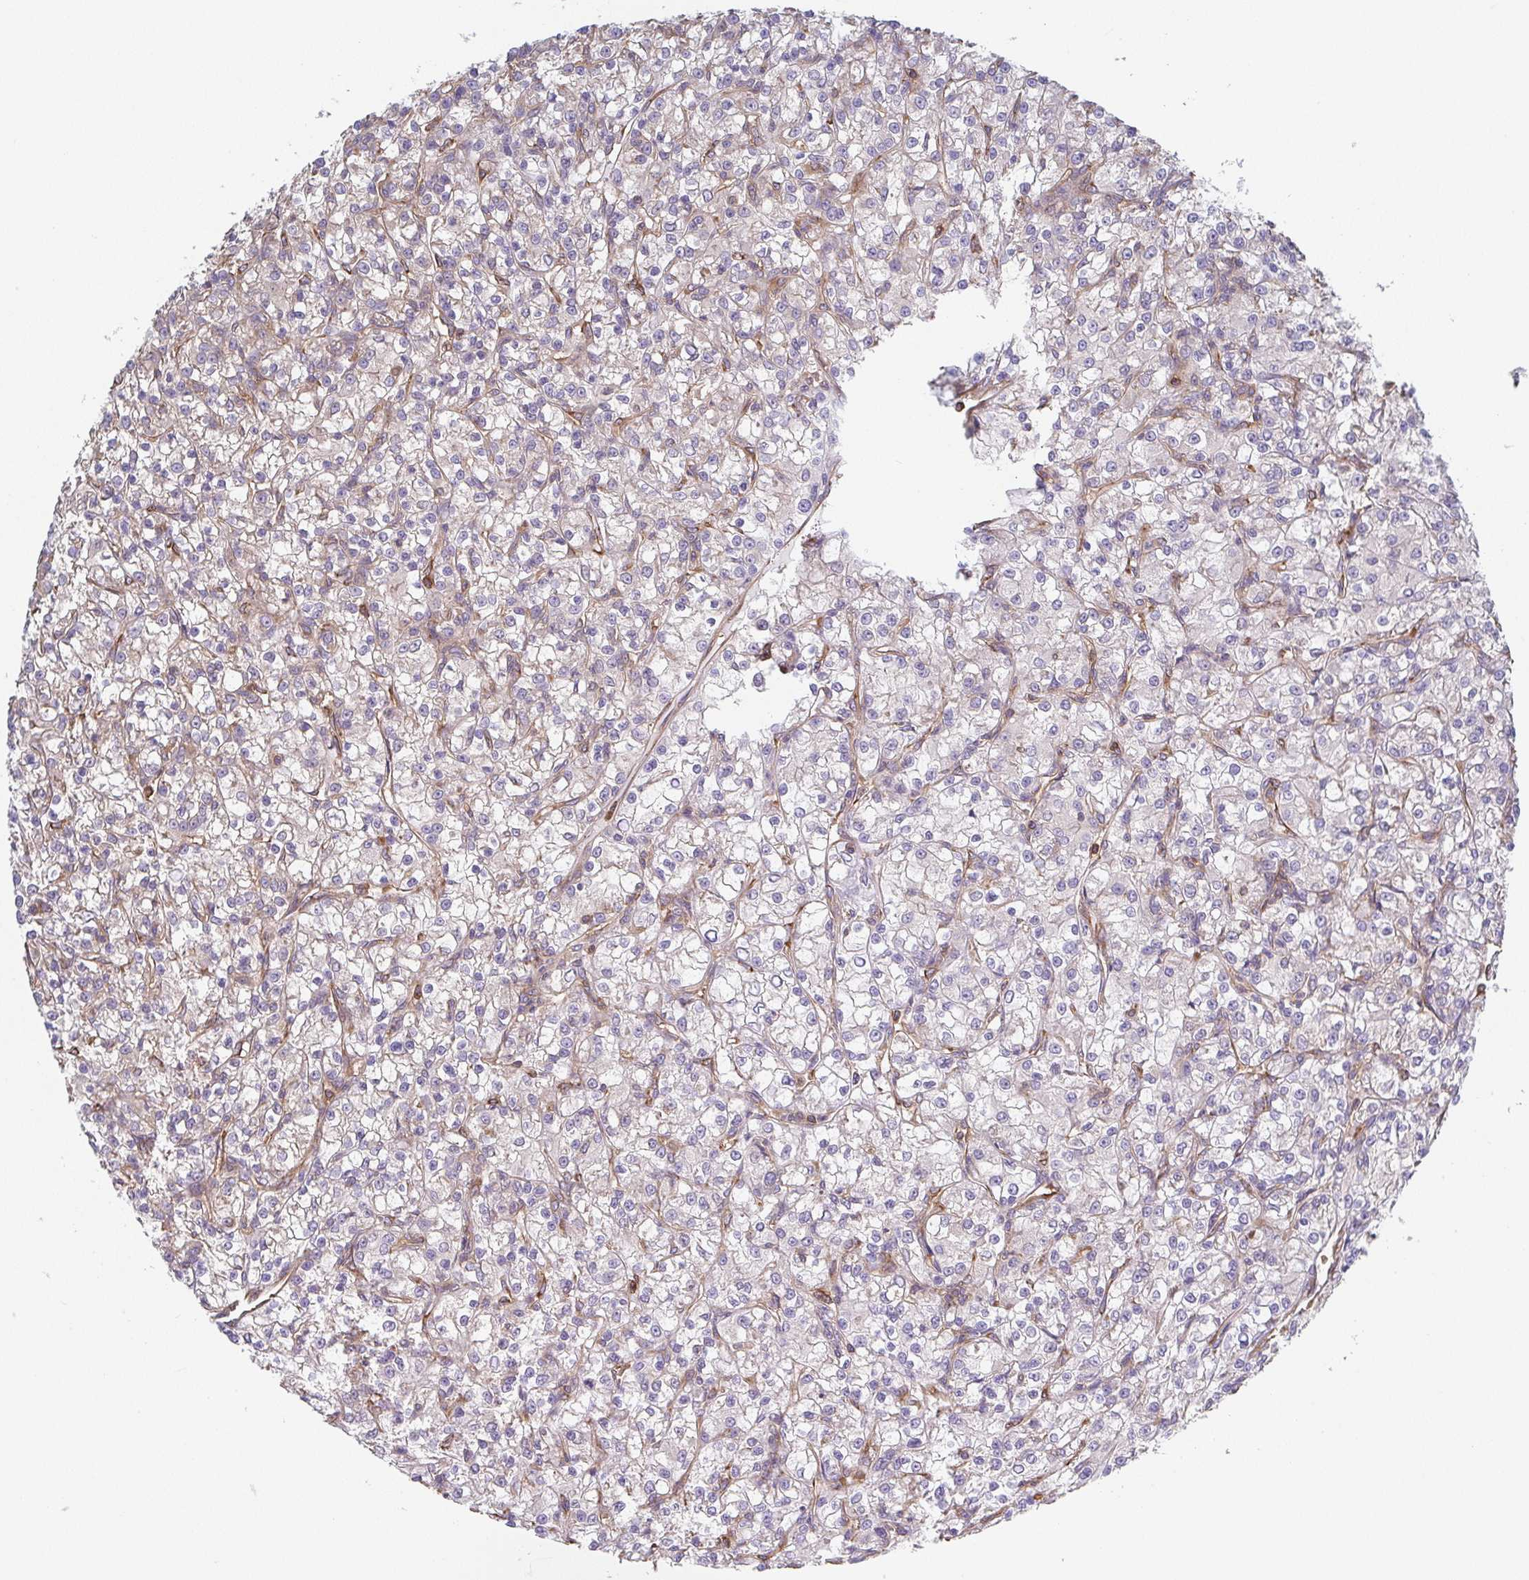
{"staining": {"intensity": "negative", "quantity": "none", "location": "none"}, "tissue": "renal cancer", "cell_type": "Tumor cells", "image_type": "cancer", "snomed": [{"axis": "morphology", "description": "Adenocarcinoma, NOS"}, {"axis": "topography", "description": "Kidney"}], "caption": "This is an immunohistochemistry (IHC) micrograph of human adenocarcinoma (renal). There is no positivity in tumor cells.", "gene": "TMEM229A", "patient": {"sex": "female", "age": 59}}